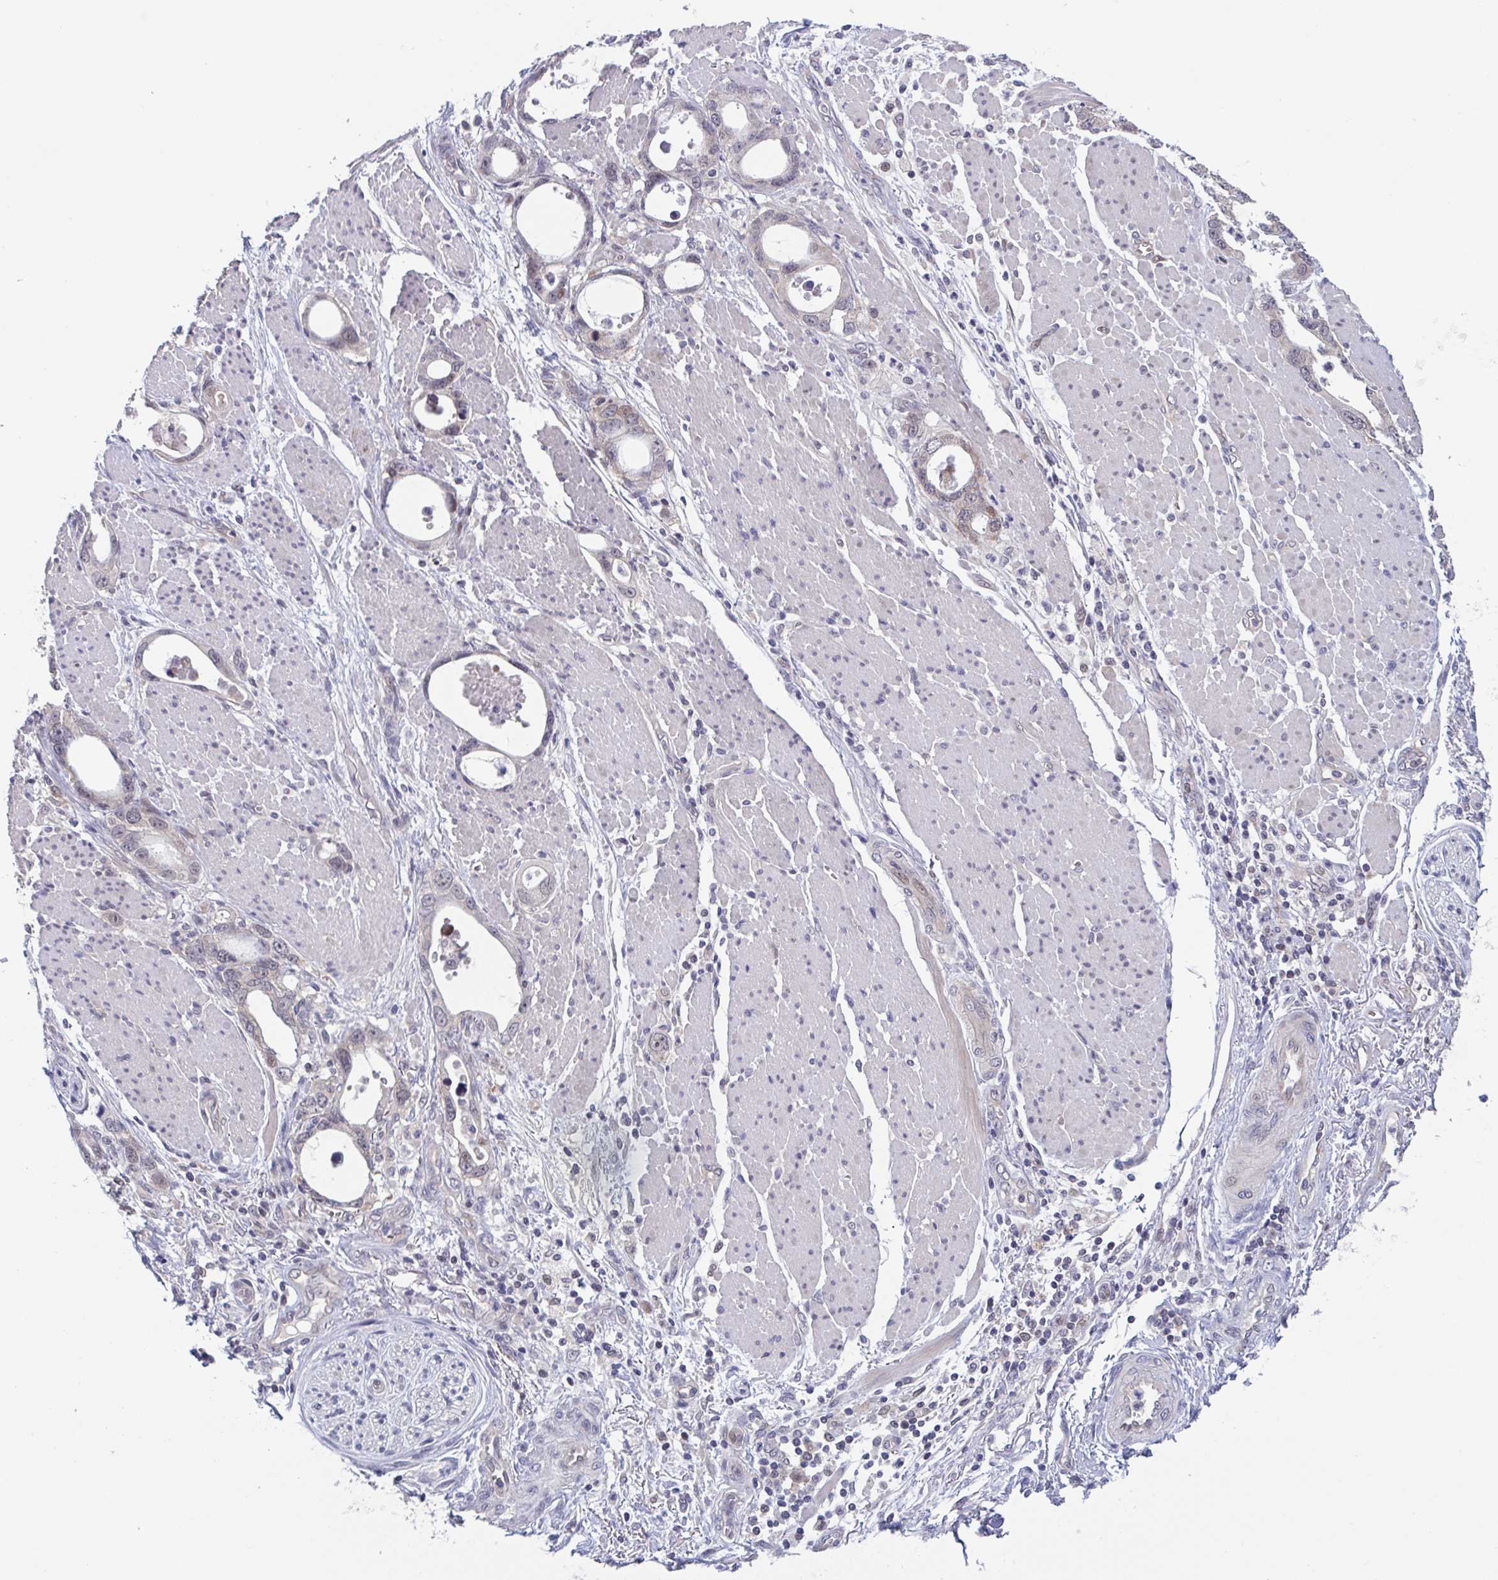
{"staining": {"intensity": "moderate", "quantity": "25%-75%", "location": "cytoplasmic/membranous,nuclear"}, "tissue": "stomach cancer", "cell_type": "Tumor cells", "image_type": "cancer", "snomed": [{"axis": "morphology", "description": "Adenocarcinoma, NOS"}, {"axis": "topography", "description": "Stomach, upper"}], "caption": "Protein expression analysis of human stomach adenocarcinoma reveals moderate cytoplasmic/membranous and nuclear positivity in approximately 25%-75% of tumor cells.", "gene": "RIOK1", "patient": {"sex": "male", "age": 74}}